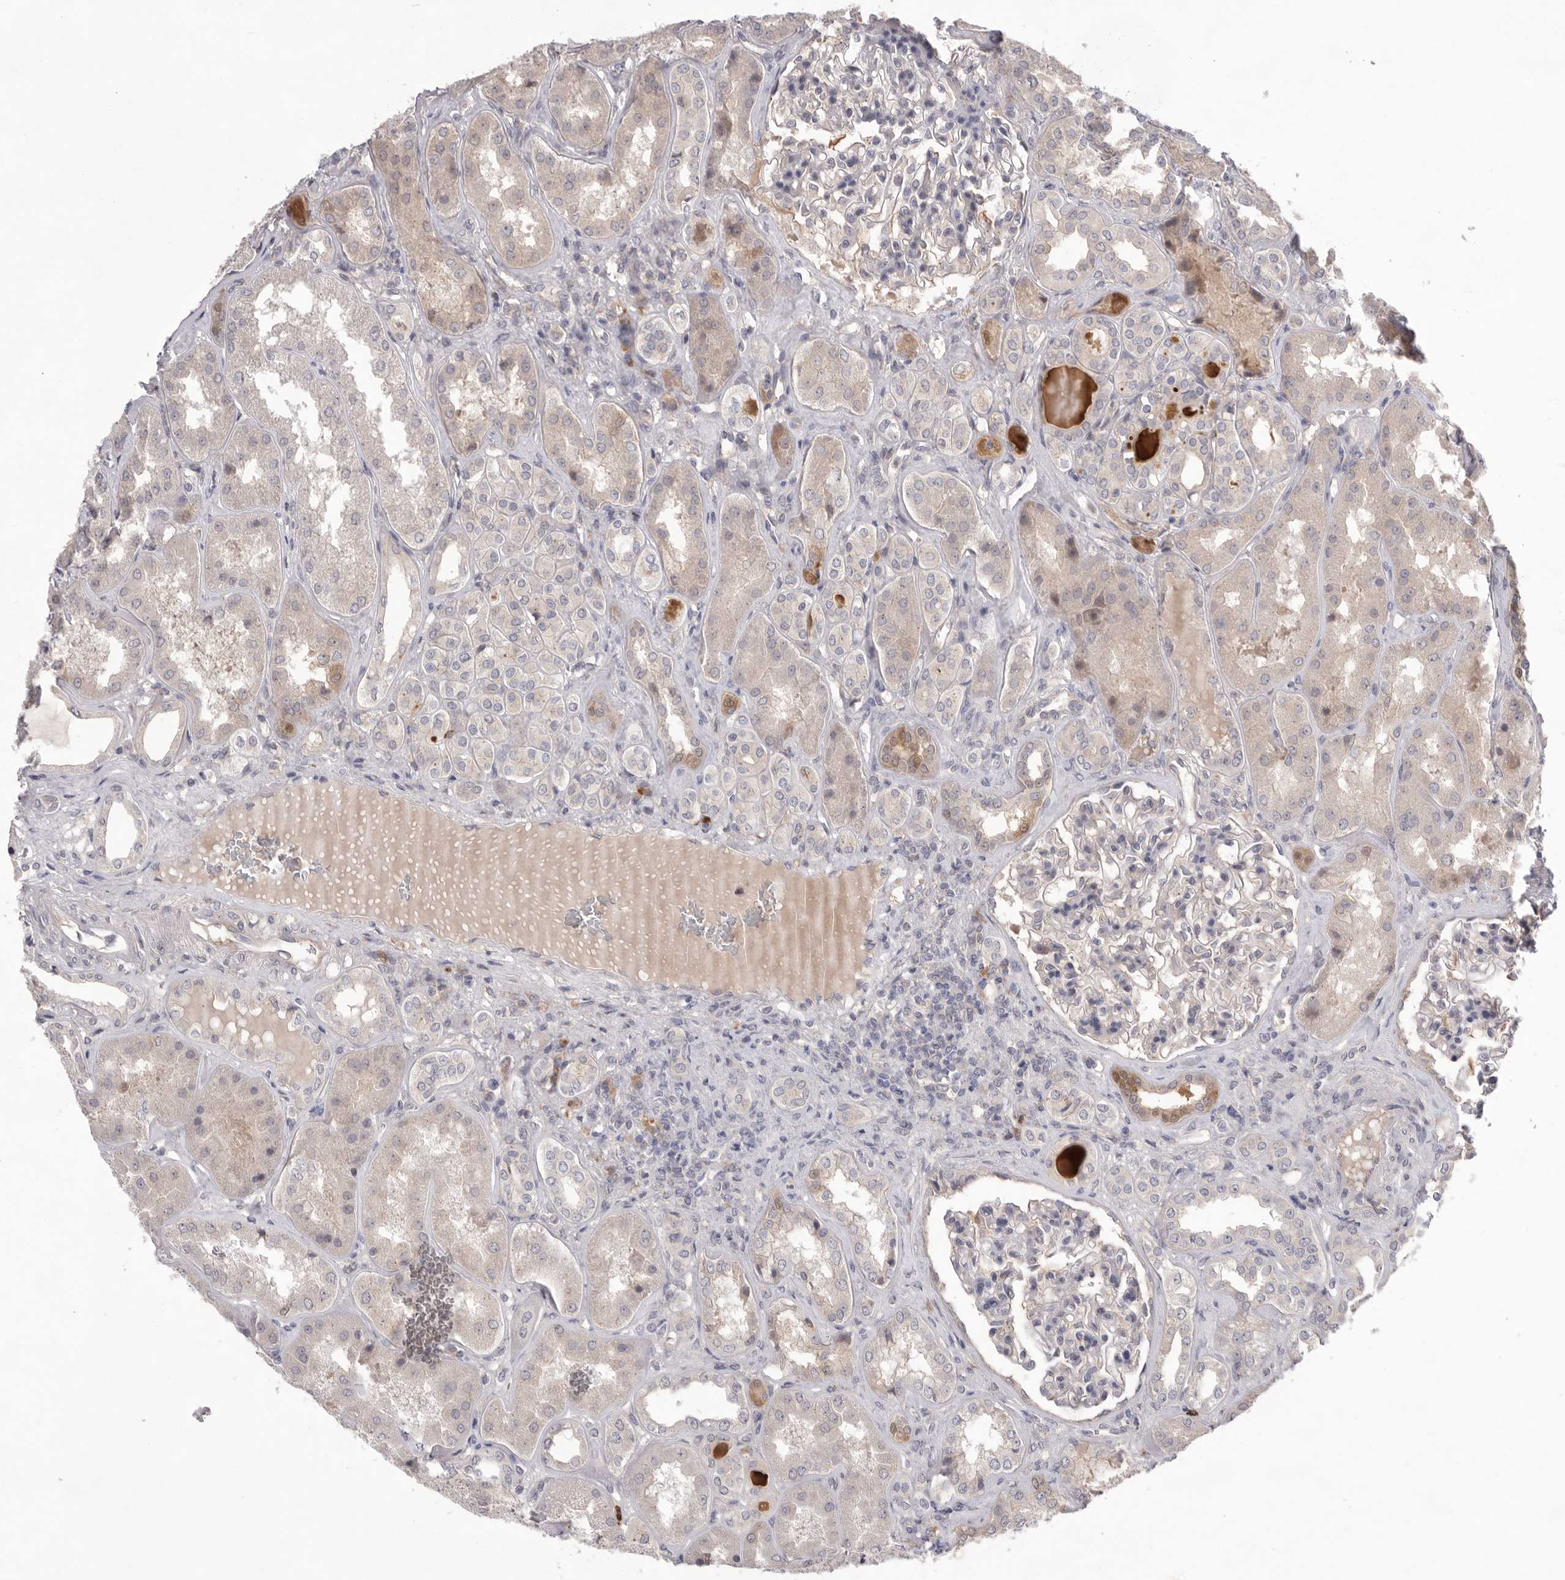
{"staining": {"intensity": "negative", "quantity": "none", "location": "none"}, "tissue": "kidney", "cell_type": "Cells in glomeruli", "image_type": "normal", "snomed": [{"axis": "morphology", "description": "Normal tissue, NOS"}, {"axis": "topography", "description": "Kidney"}], "caption": "There is no significant expression in cells in glomeruli of kidney. The staining was performed using DAB to visualize the protein expression in brown, while the nuclei were stained in blue with hematoxylin (Magnification: 20x).", "gene": "NRCAM", "patient": {"sex": "female", "age": 56}}